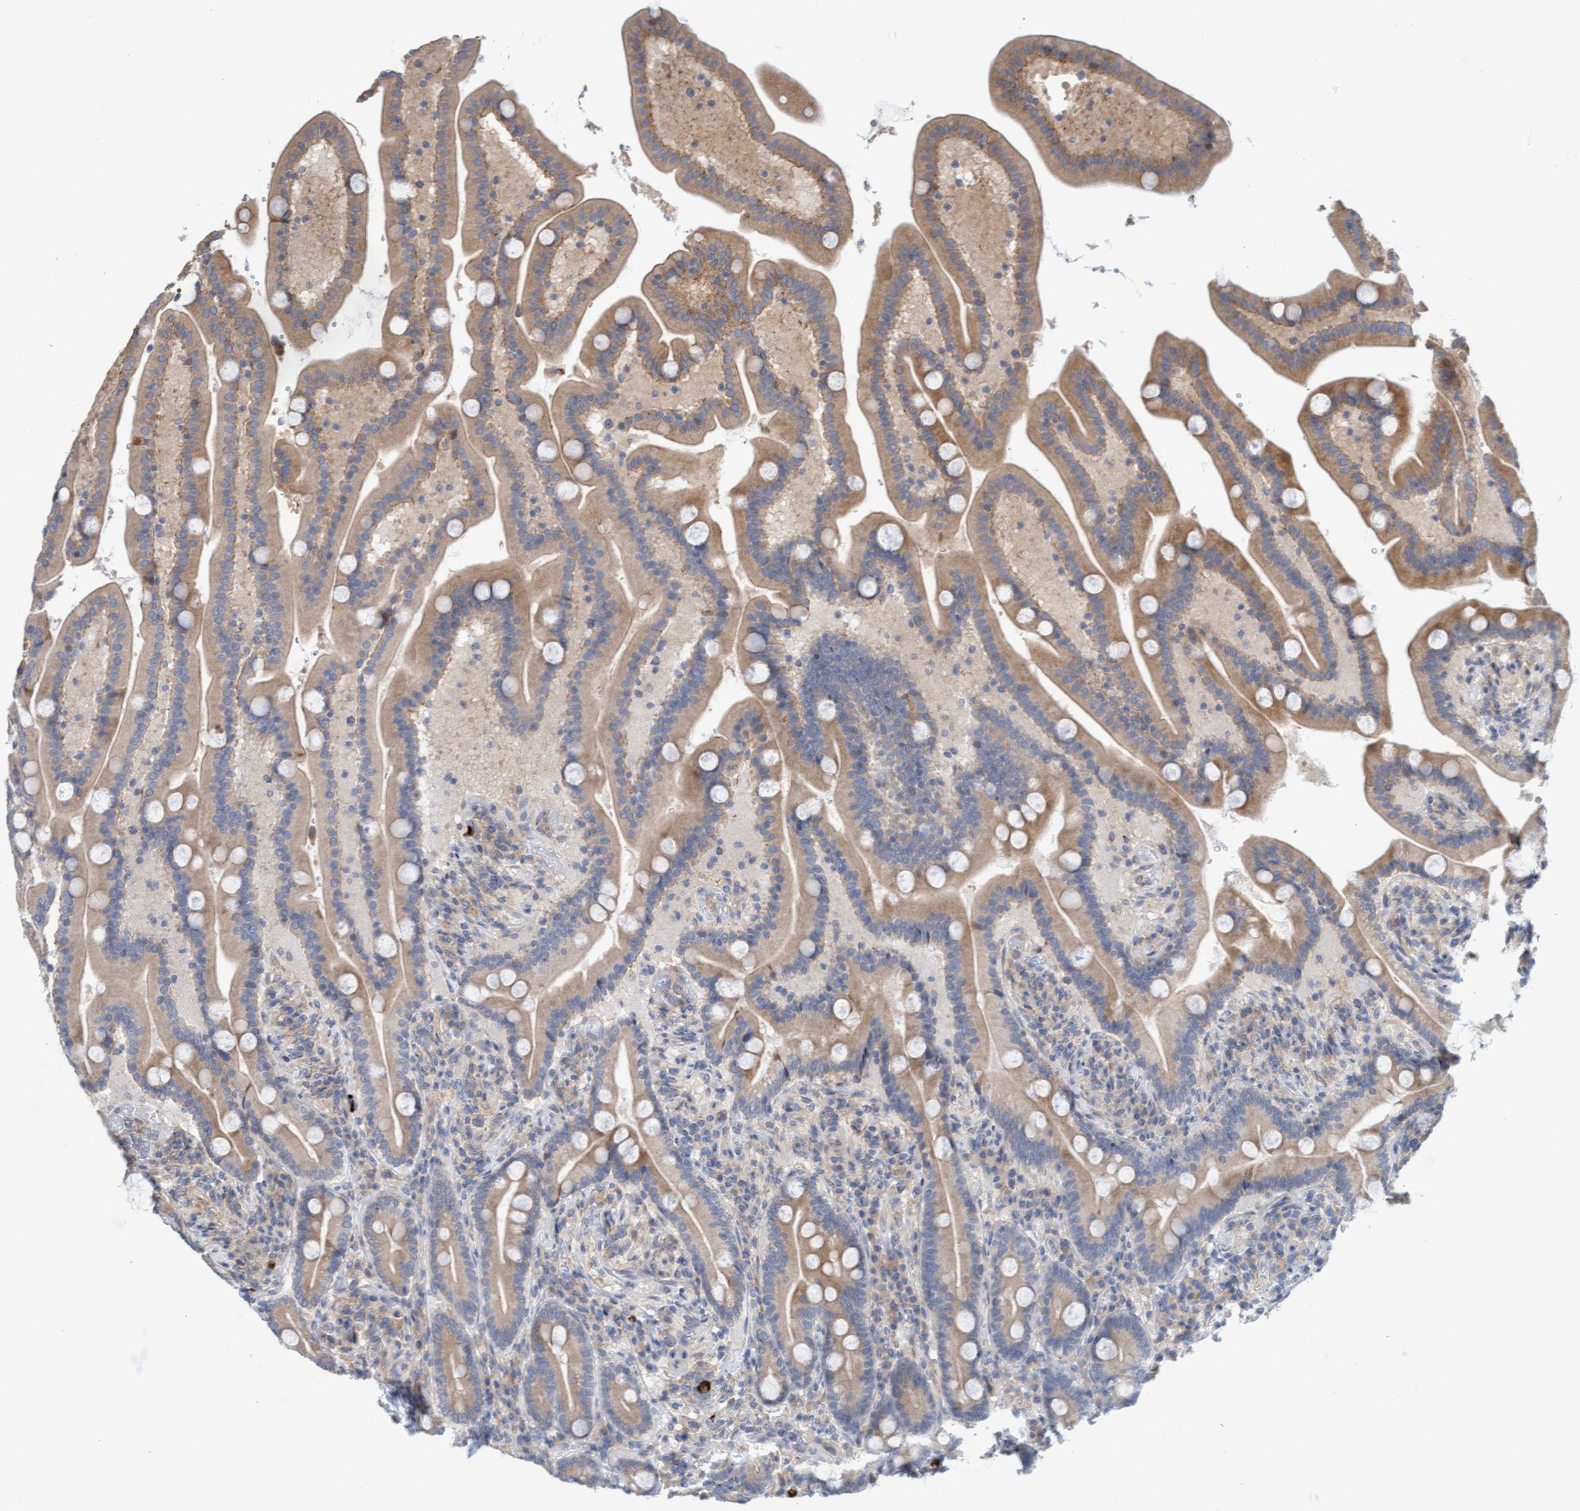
{"staining": {"intensity": "moderate", "quantity": ">75%", "location": "cytoplasmic/membranous"}, "tissue": "duodenum", "cell_type": "Glandular cells", "image_type": "normal", "snomed": [{"axis": "morphology", "description": "Normal tissue, NOS"}, {"axis": "topography", "description": "Duodenum"}], "caption": "Protein expression analysis of unremarkable duodenum exhibits moderate cytoplasmic/membranous expression in about >75% of glandular cells.", "gene": "MMP8", "patient": {"sex": "male", "age": 54}}